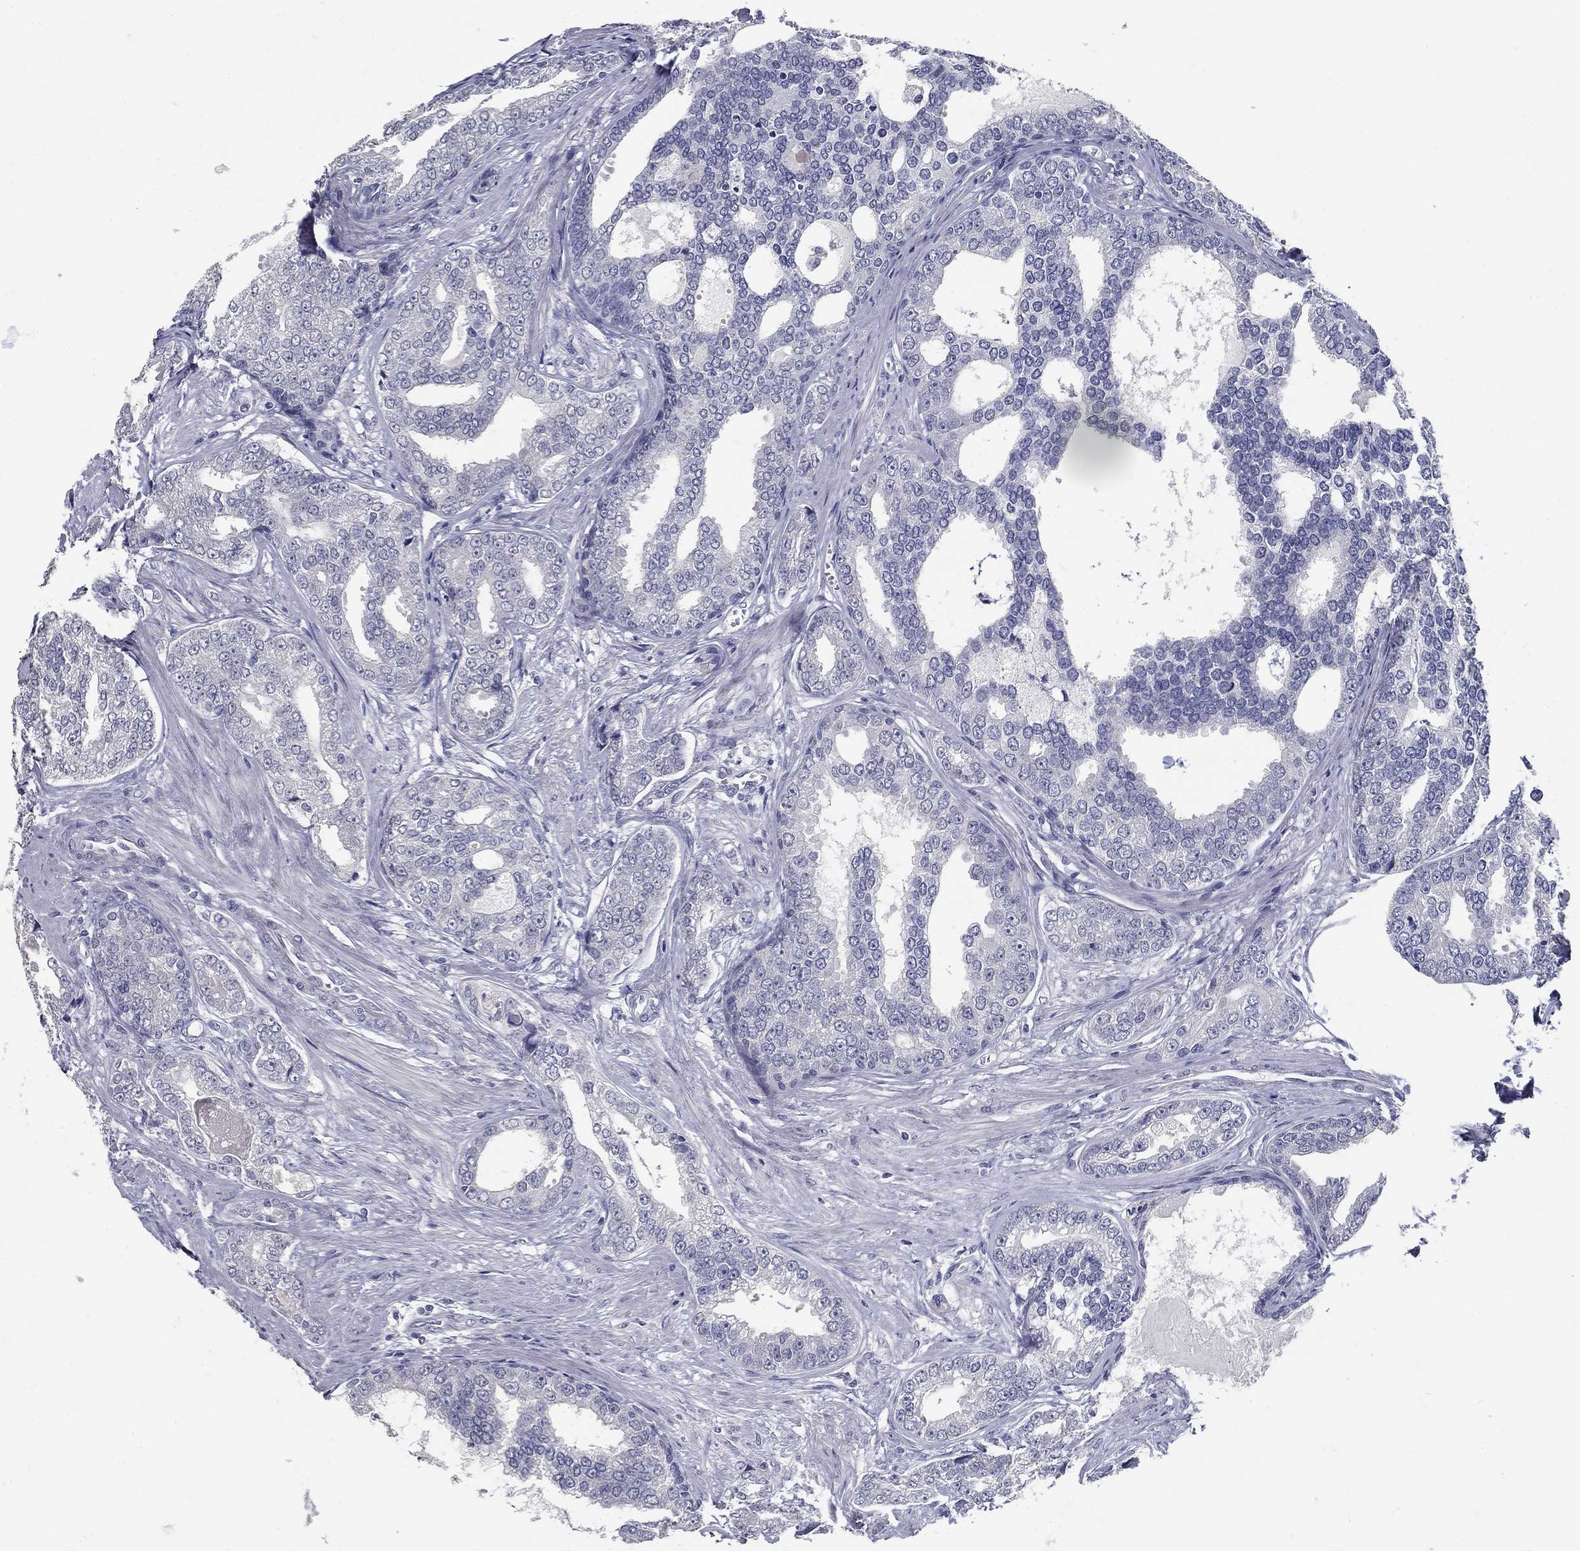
{"staining": {"intensity": "negative", "quantity": "none", "location": "none"}, "tissue": "prostate cancer", "cell_type": "Tumor cells", "image_type": "cancer", "snomed": [{"axis": "morphology", "description": "Adenocarcinoma, NOS"}, {"axis": "topography", "description": "Prostate"}], "caption": "This micrograph is of prostate cancer (adenocarcinoma) stained with immunohistochemistry to label a protein in brown with the nuclei are counter-stained blue. There is no positivity in tumor cells. Nuclei are stained in blue.", "gene": "POMC", "patient": {"sex": "male", "age": 67}}